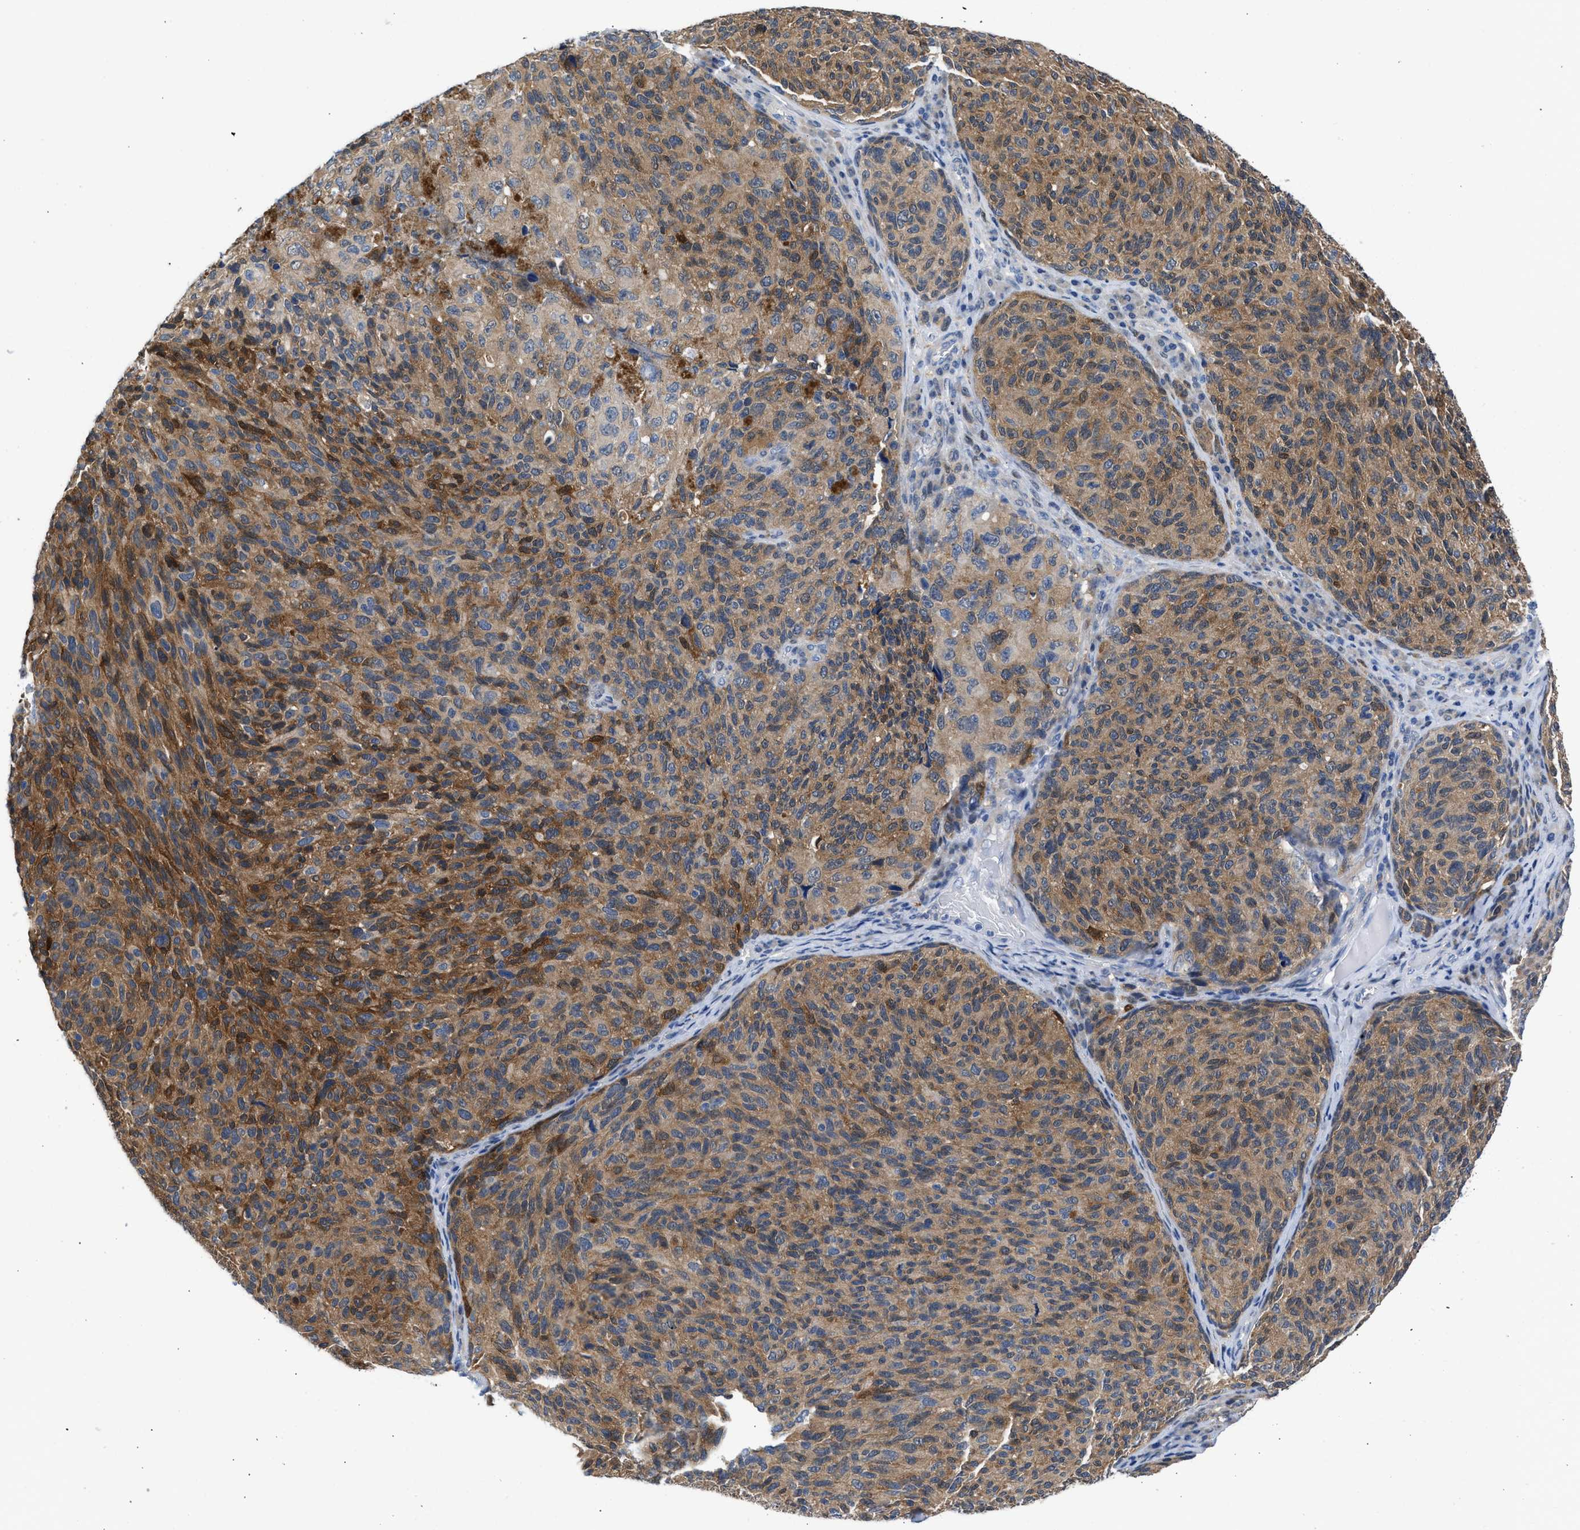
{"staining": {"intensity": "moderate", "quantity": ">75%", "location": "cytoplasmic/membranous"}, "tissue": "melanoma", "cell_type": "Tumor cells", "image_type": "cancer", "snomed": [{"axis": "morphology", "description": "Malignant melanoma, NOS"}, {"axis": "topography", "description": "Skin"}], "caption": "High-power microscopy captured an immunohistochemistry (IHC) micrograph of malignant melanoma, revealing moderate cytoplasmic/membranous staining in about >75% of tumor cells.", "gene": "CBR1", "patient": {"sex": "female", "age": 73}}